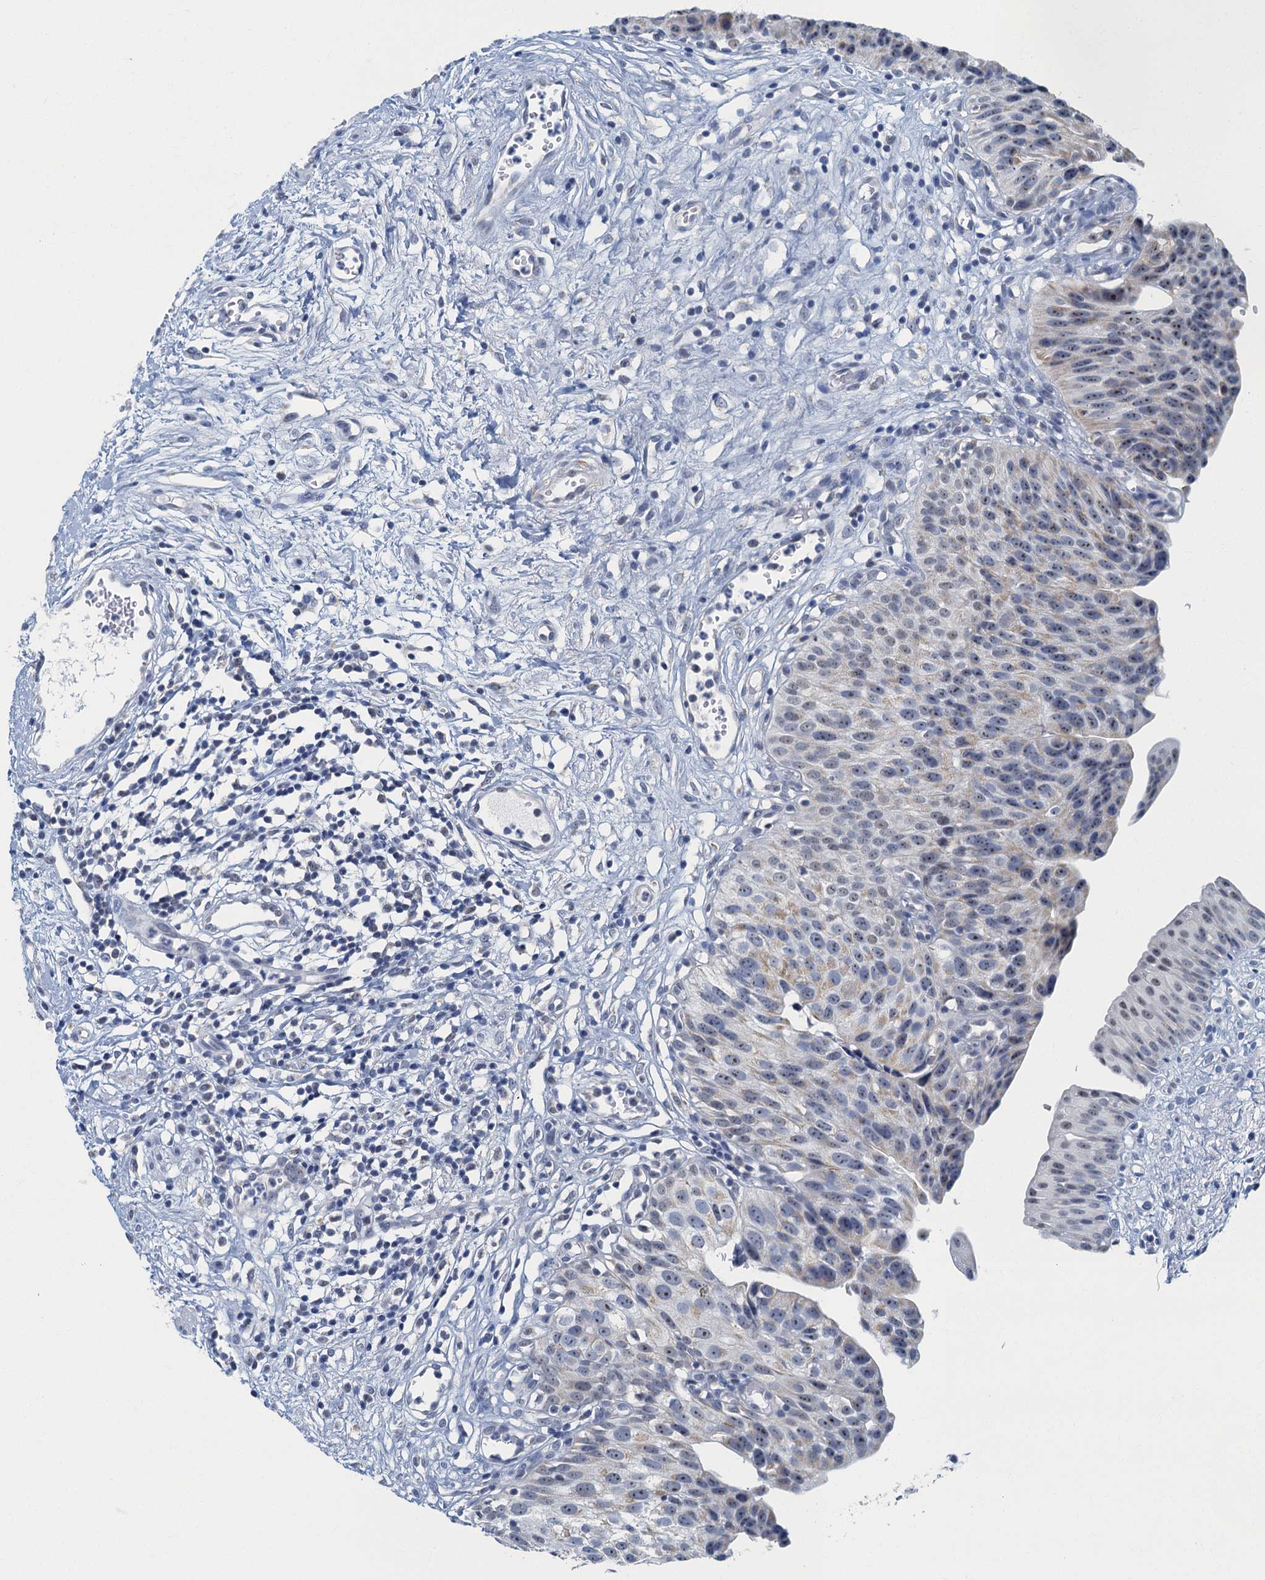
{"staining": {"intensity": "weak", "quantity": "<25%", "location": "cytoplasmic/membranous"}, "tissue": "urinary bladder", "cell_type": "Urothelial cells", "image_type": "normal", "snomed": [{"axis": "morphology", "description": "Normal tissue, NOS"}, {"axis": "topography", "description": "Urinary bladder"}], "caption": "DAB (3,3'-diaminobenzidine) immunohistochemical staining of benign human urinary bladder displays no significant staining in urothelial cells.", "gene": "RAD9B", "patient": {"sex": "male", "age": 51}}